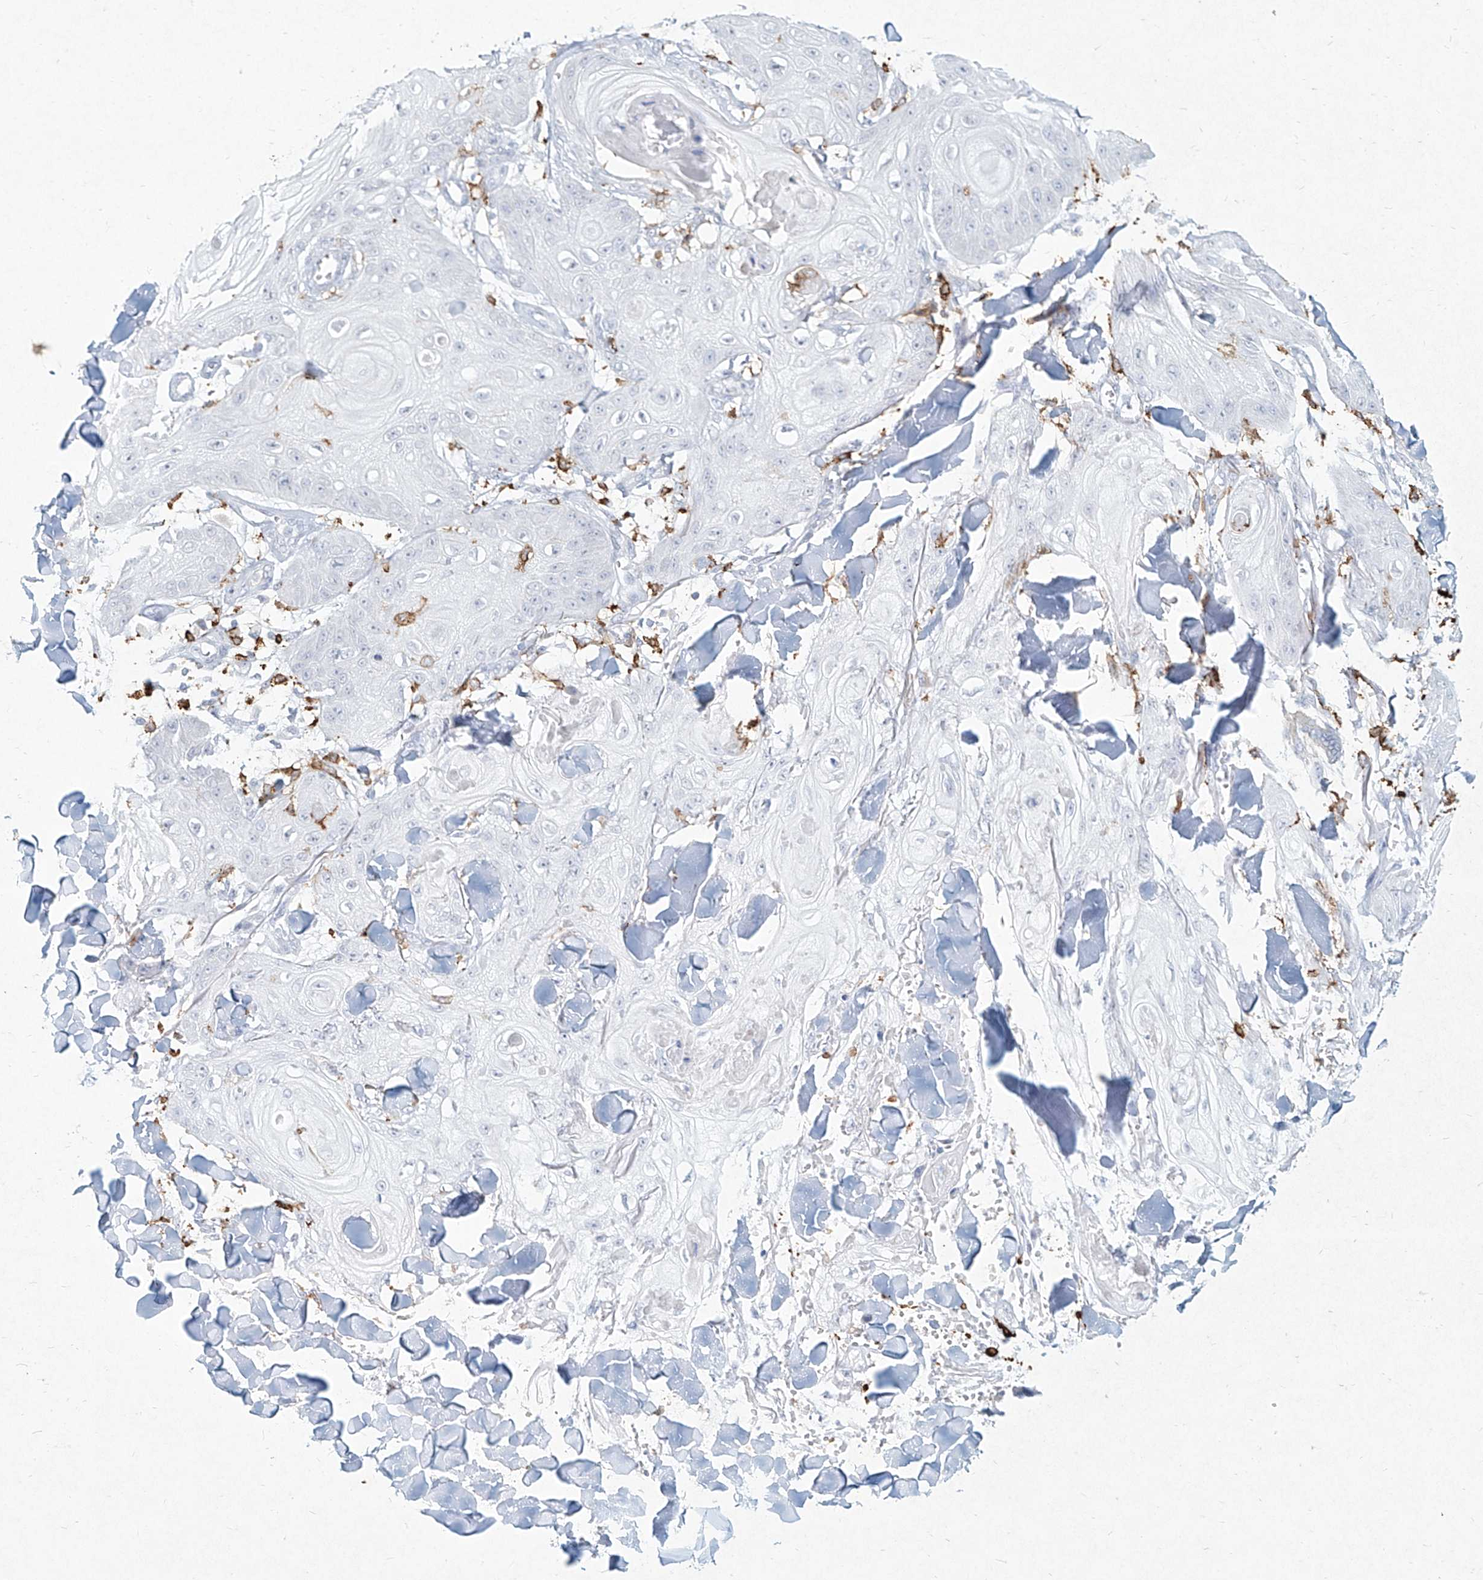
{"staining": {"intensity": "negative", "quantity": "none", "location": "none"}, "tissue": "skin cancer", "cell_type": "Tumor cells", "image_type": "cancer", "snomed": [{"axis": "morphology", "description": "Squamous cell carcinoma, NOS"}, {"axis": "topography", "description": "Skin"}], "caption": "DAB immunohistochemical staining of squamous cell carcinoma (skin) shows no significant positivity in tumor cells.", "gene": "CD209", "patient": {"sex": "male", "age": 74}}